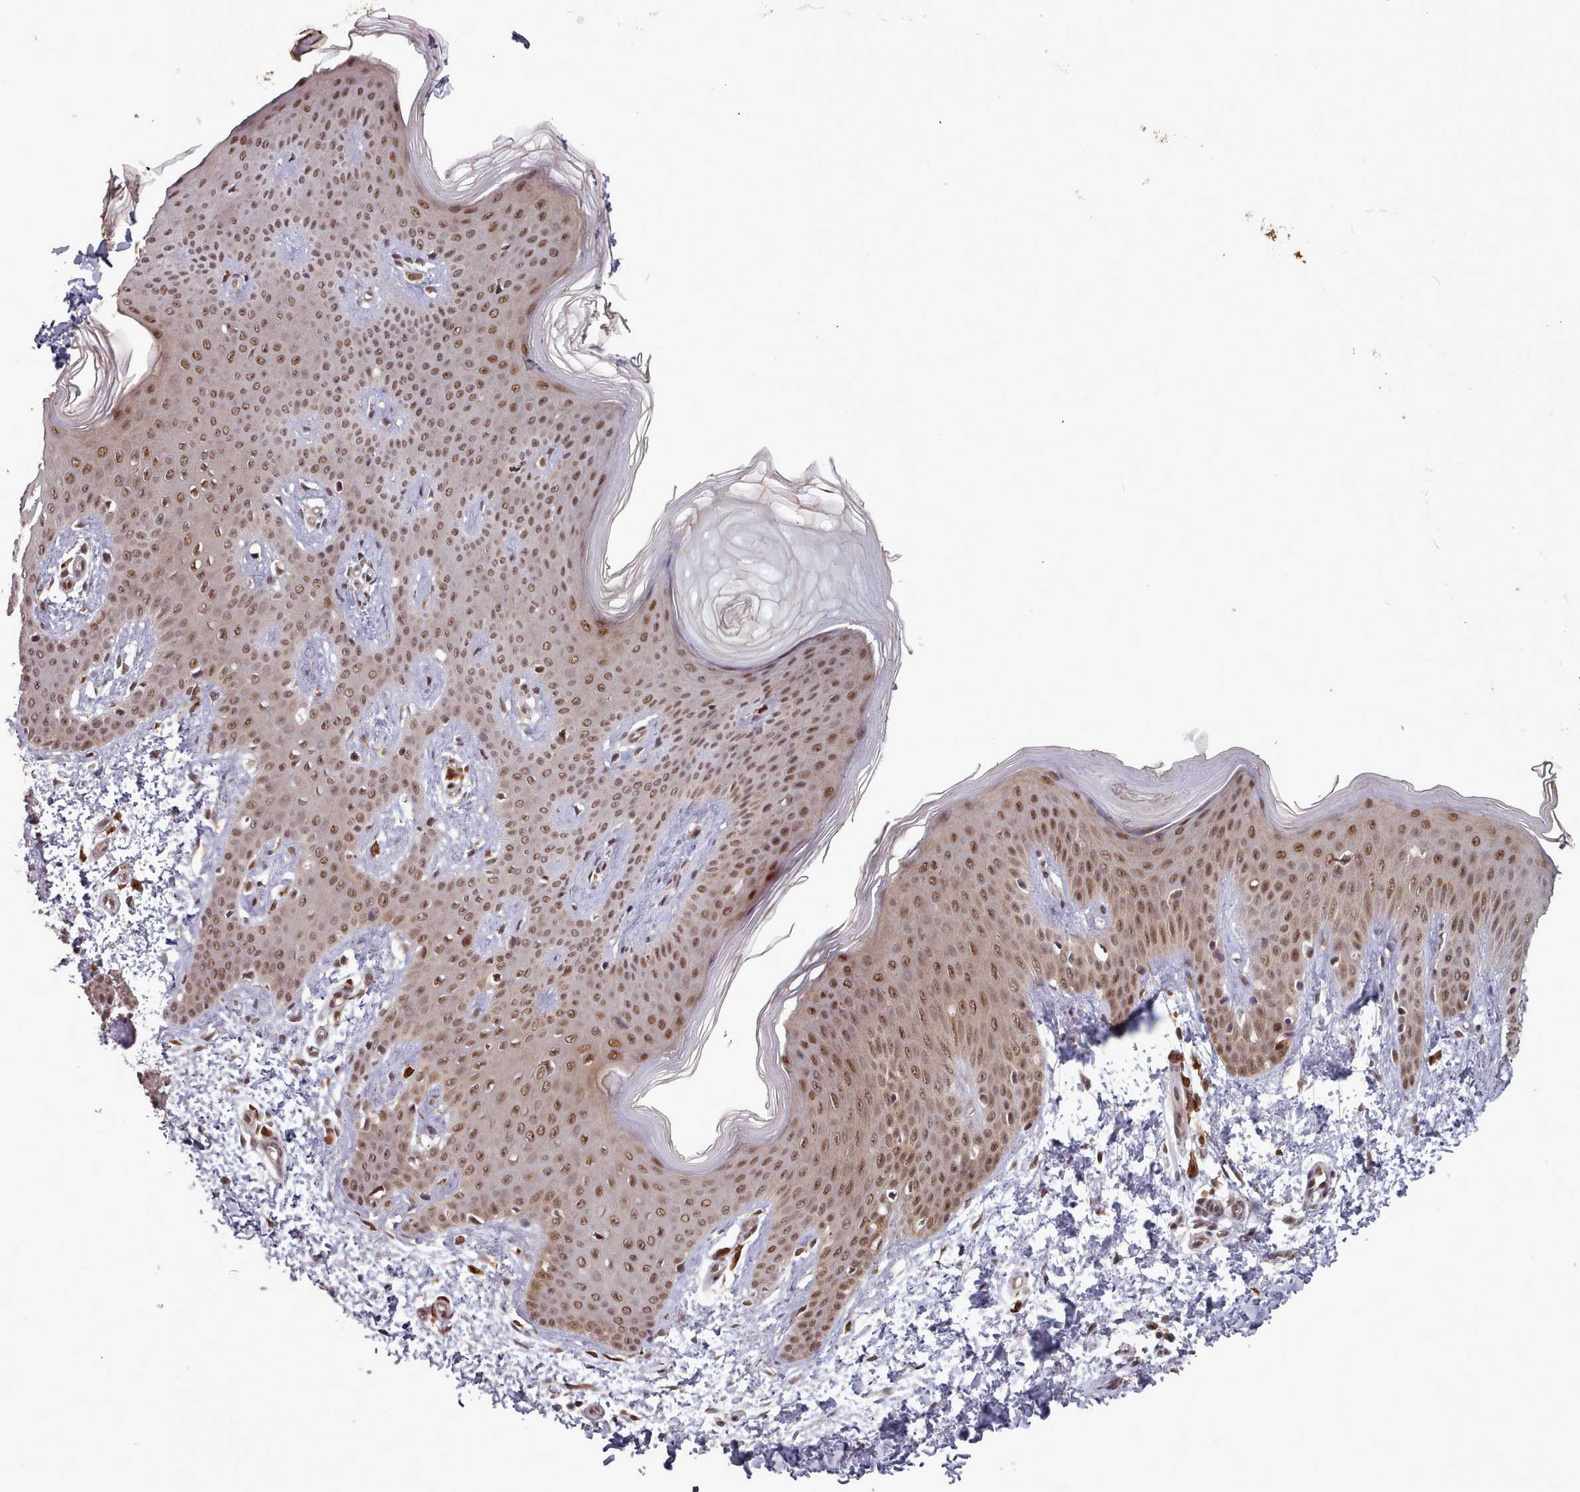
{"staining": {"intensity": "moderate", "quantity": ">75%", "location": "cytoplasmic/membranous,nuclear"}, "tissue": "skin", "cell_type": "Fibroblasts", "image_type": "normal", "snomed": [{"axis": "morphology", "description": "Normal tissue, NOS"}, {"axis": "topography", "description": "Skin"}], "caption": "Protein staining by immunohistochemistry (IHC) exhibits moderate cytoplasmic/membranous,nuclear staining in approximately >75% of fibroblasts in normal skin. Immunohistochemistry stains the protein of interest in brown and the nuclei are stained blue.", "gene": "DHX8", "patient": {"sex": "male", "age": 36}}